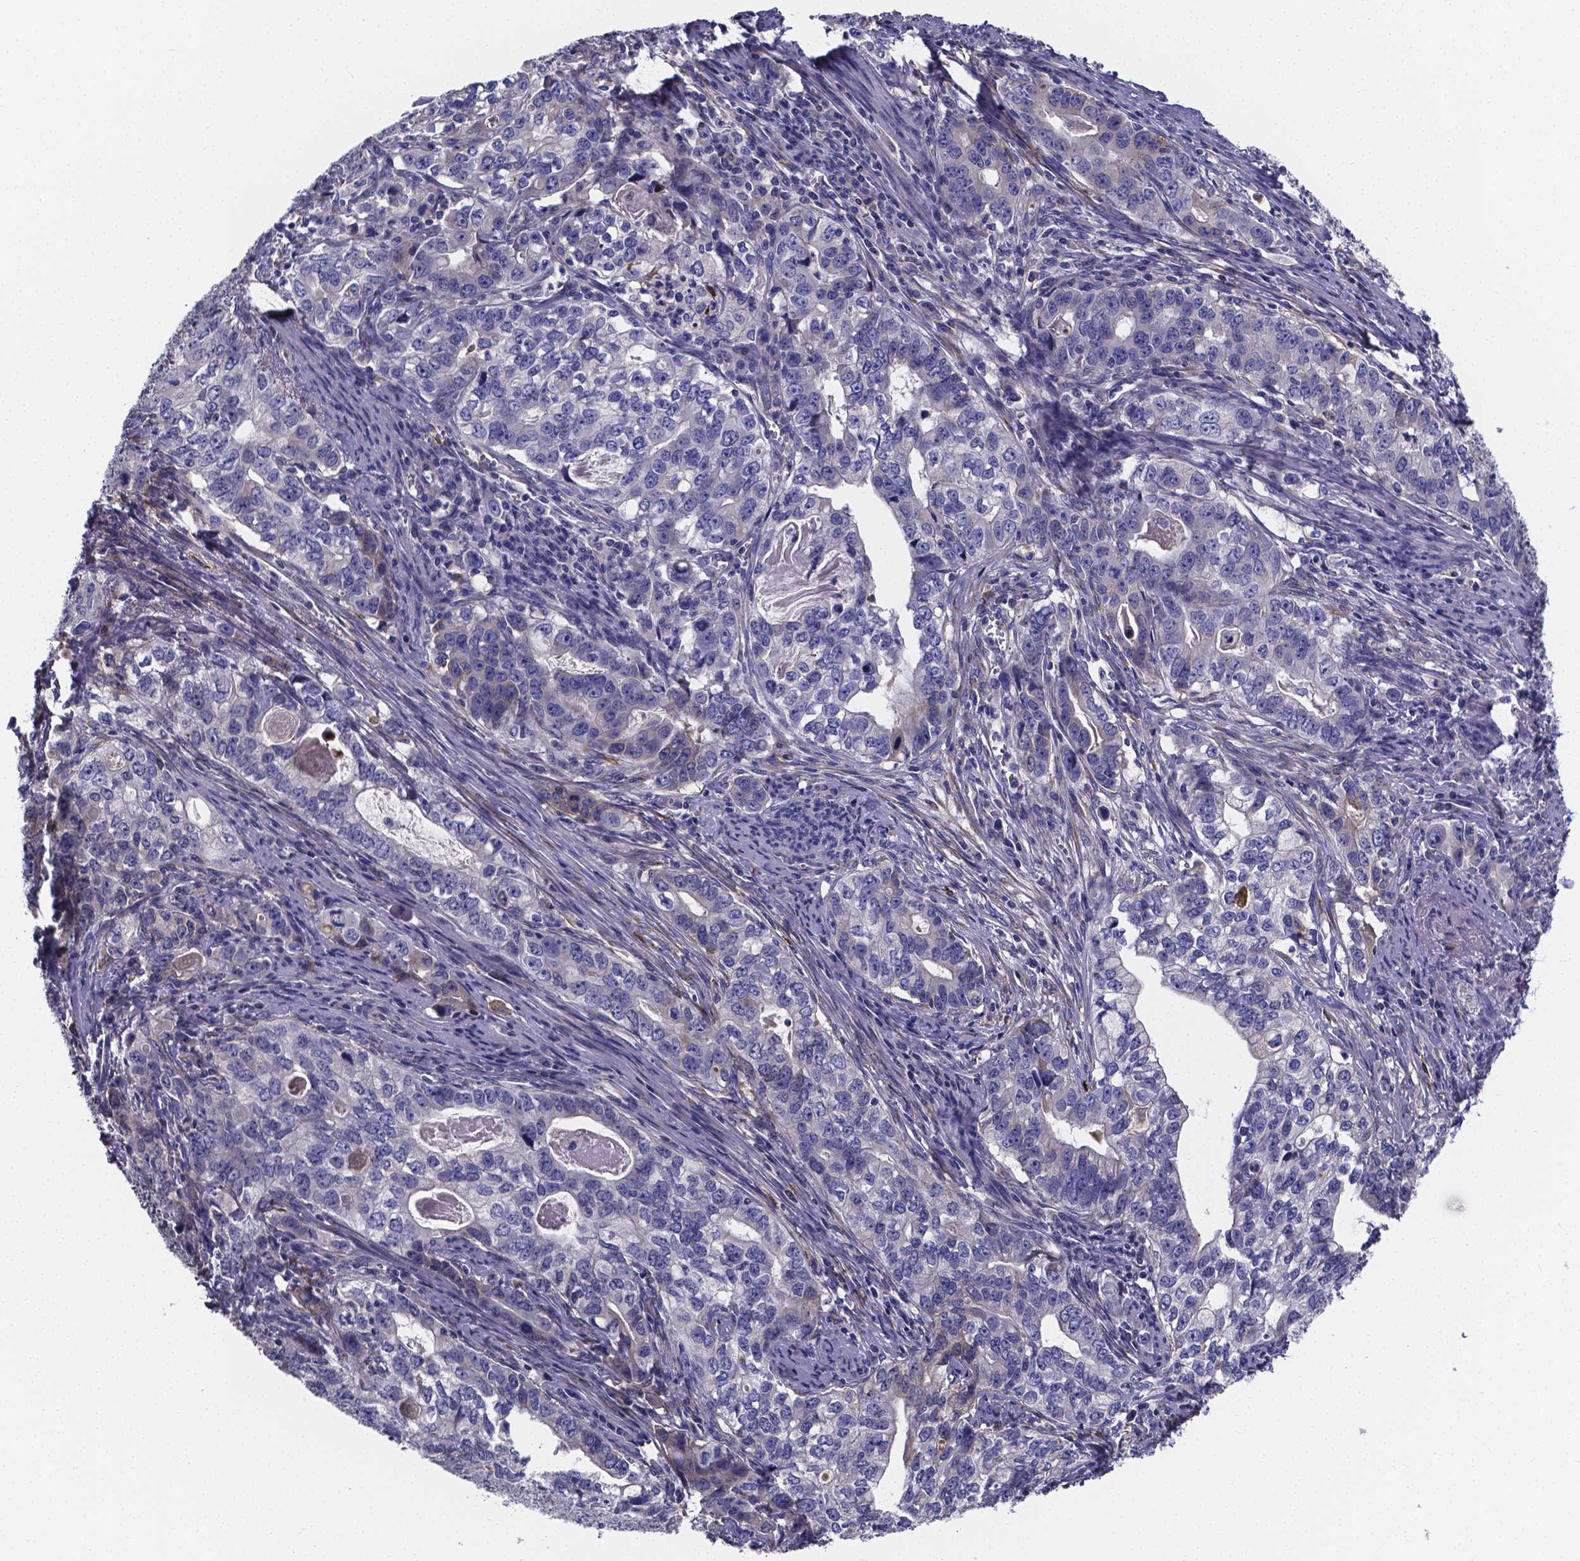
{"staining": {"intensity": "negative", "quantity": "none", "location": "none"}, "tissue": "stomach cancer", "cell_type": "Tumor cells", "image_type": "cancer", "snomed": [{"axis": "morphology", "description": "Adenocarcinoma, NOS"}, {"axis": "topography", "description": "Stomach, lower"}], "caption": "Immunohistochemistry (IHC) of stomach cancer reveals no expression in tumor cells.", "gene": "SFRP4", "patient": {"sex": "female", "age": 72}}